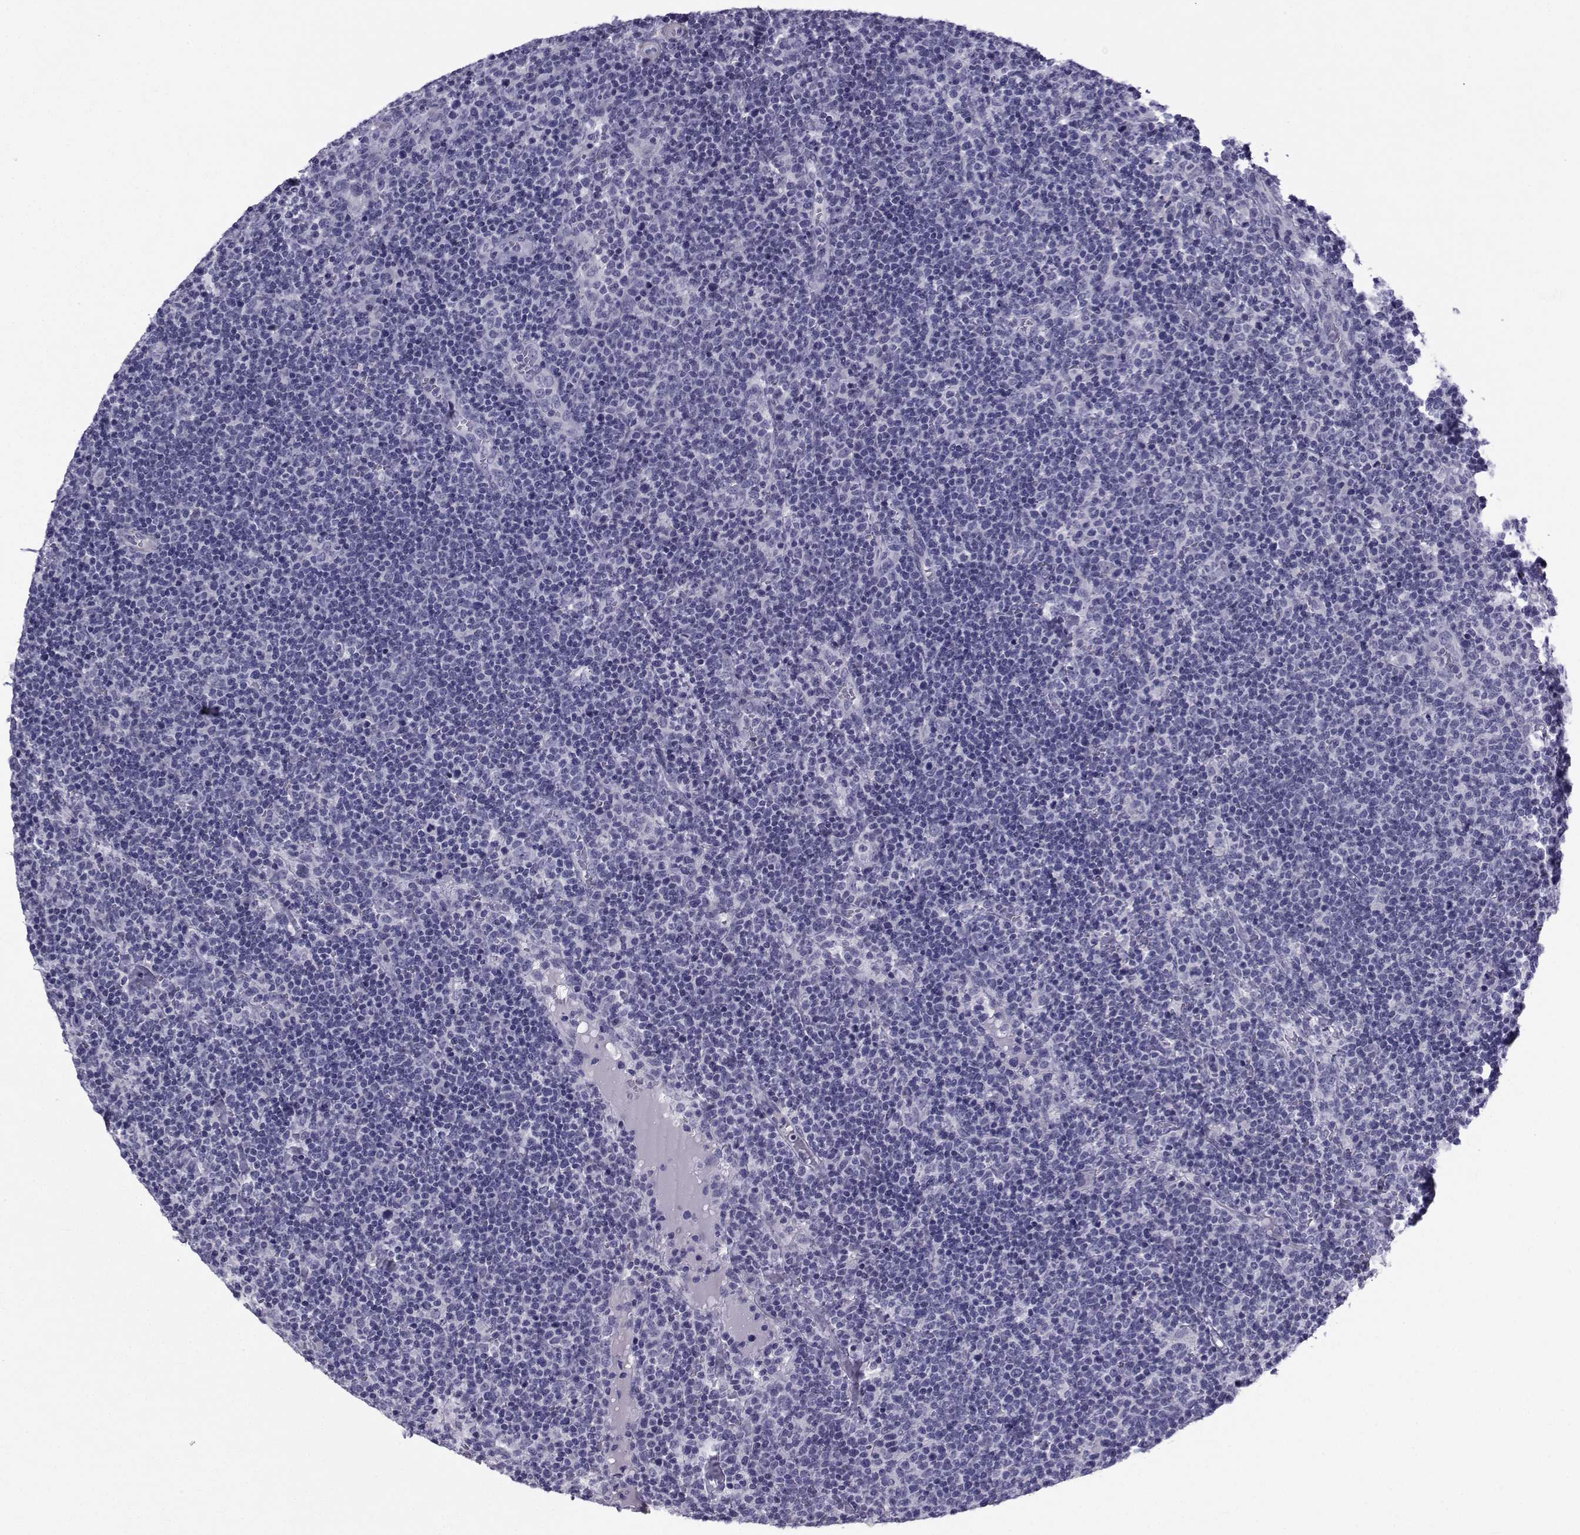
{"staining": {"intensity": "negative", "quantity": "none", "location": "none"}, "tissue": "lymphoma", "cell_type": "Tumor cells", "image_type": "cancer", "snomed": [{"axis": "morphology", "description": "Malignant lymphoma, non-Hodgkin's type, High grade"}, {"axis": "topography", "description": "Lymph node"}], "caption": "Tumor cells show no significant staining in lymphoma.", "gene": "SPANXD", "patient": {"sex": "male", "age": 61}}